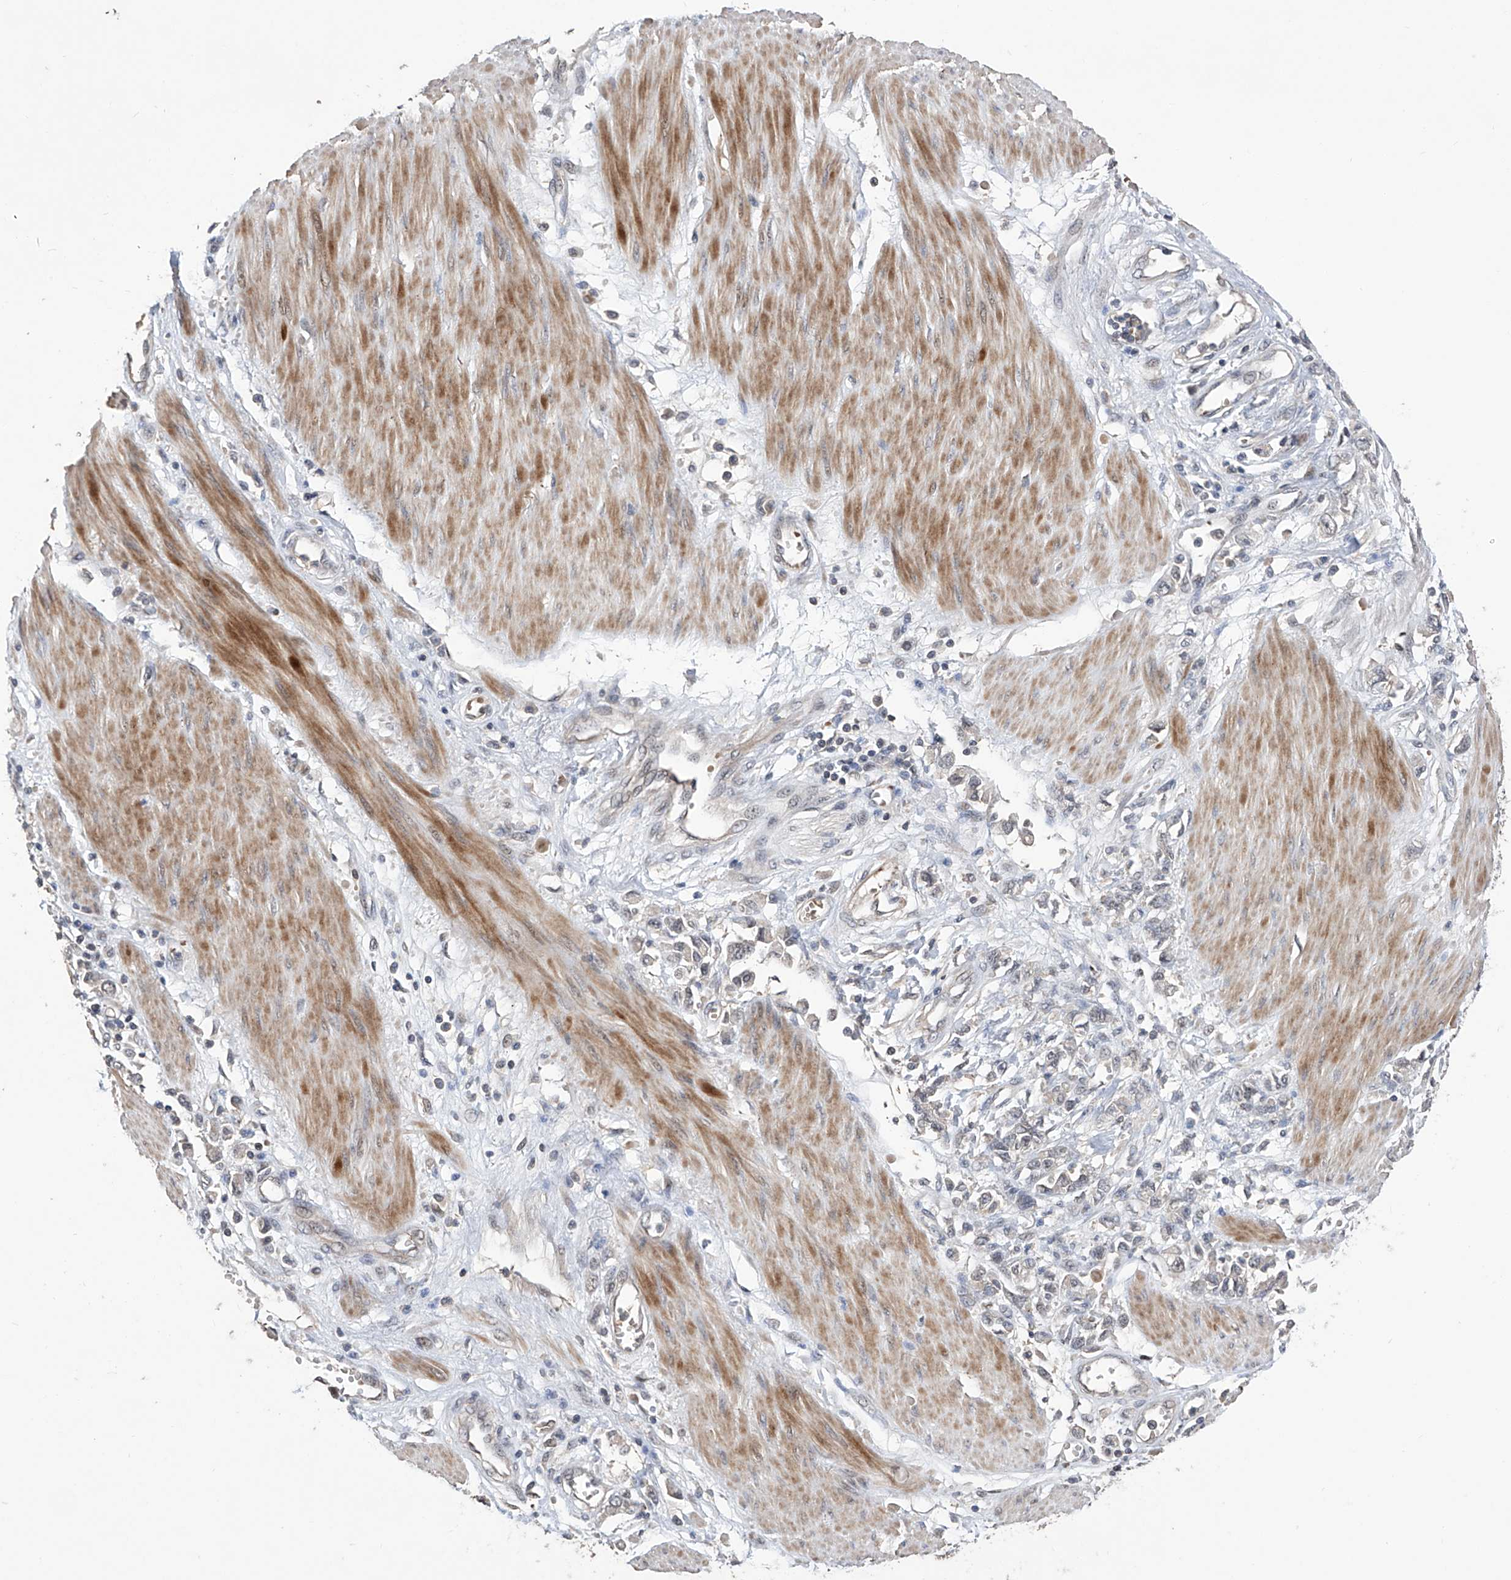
{"staining": {"intensity": "negative", "quantity": "none", "location": "none"}, "tissue": "stomach cancer", "cell_type": "Tumor cells", "image_type": "cancer", "snomed": [{"axis": "morphology", "description": "Adenocarcinoma, NOS"}, {"axis": "topography", "description": "Stomach"}], "caption": "IHC image of neoplastic tissue: human stomach cancer stained with DAB (3,3'-diaminobenzidine) displays no significant protein expression in tumor cells.", "gene": "LYSMD4", "patient": {"sex": "female", "age": 76}}